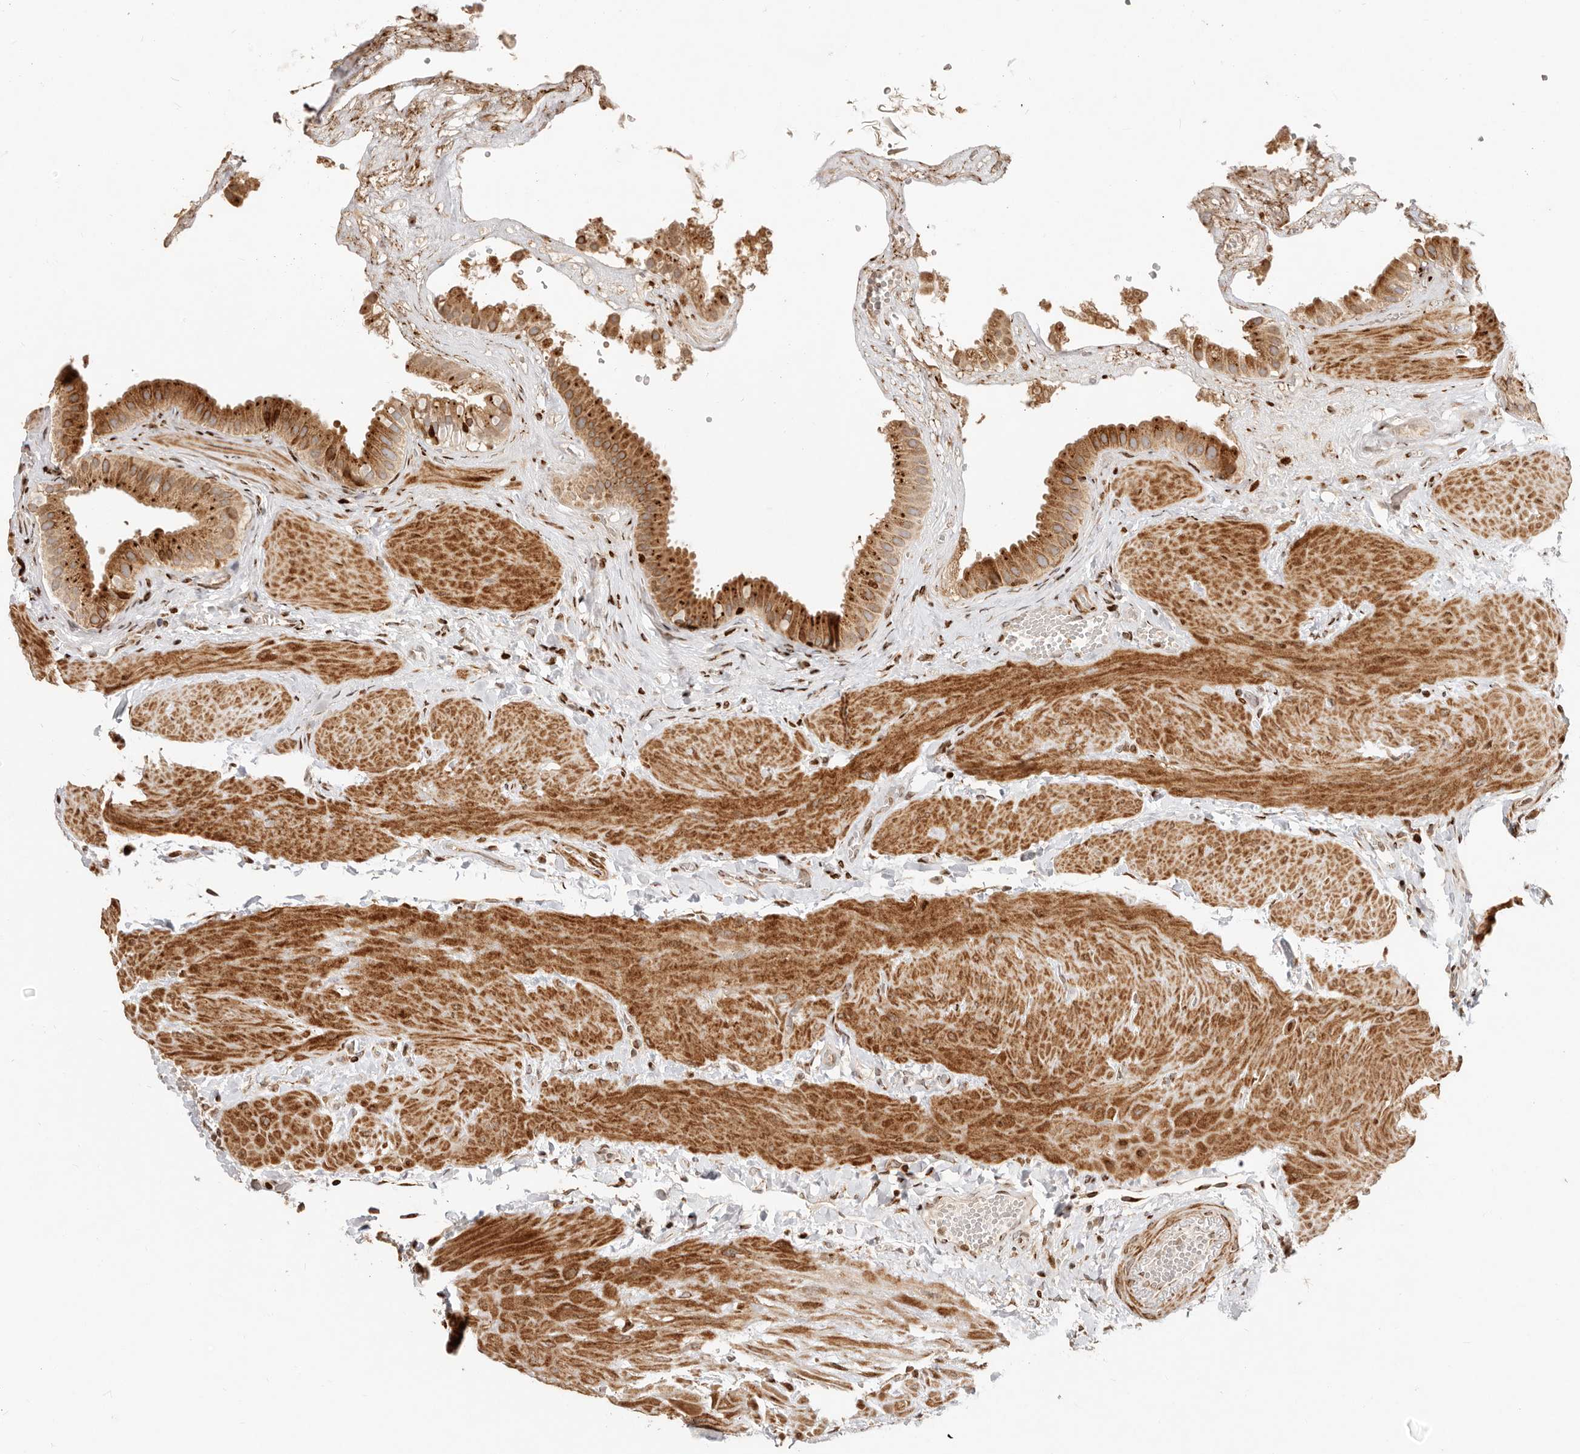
{"staining": {"intensity": "moderate", "quantity": ">75%", "location": "cytoplasmic/membranous"}, "tissue": "gallbladder", "cell_type": "Glandular cells", "image_type": "normal", "snomed": [{"axis": "morphology", "description": "Normal tissue, NOS"}, {"axis": "topography", "description": "Gallbladder"}], "caption": "Immunohistochemistry of benign gallbladder demonstrates medium levels of moderate cytoplasmic/membranous expression in approximately >75% of glandular cells.", "gene": "TRIM4", "patient": {"sex": "male", "age": 55}}